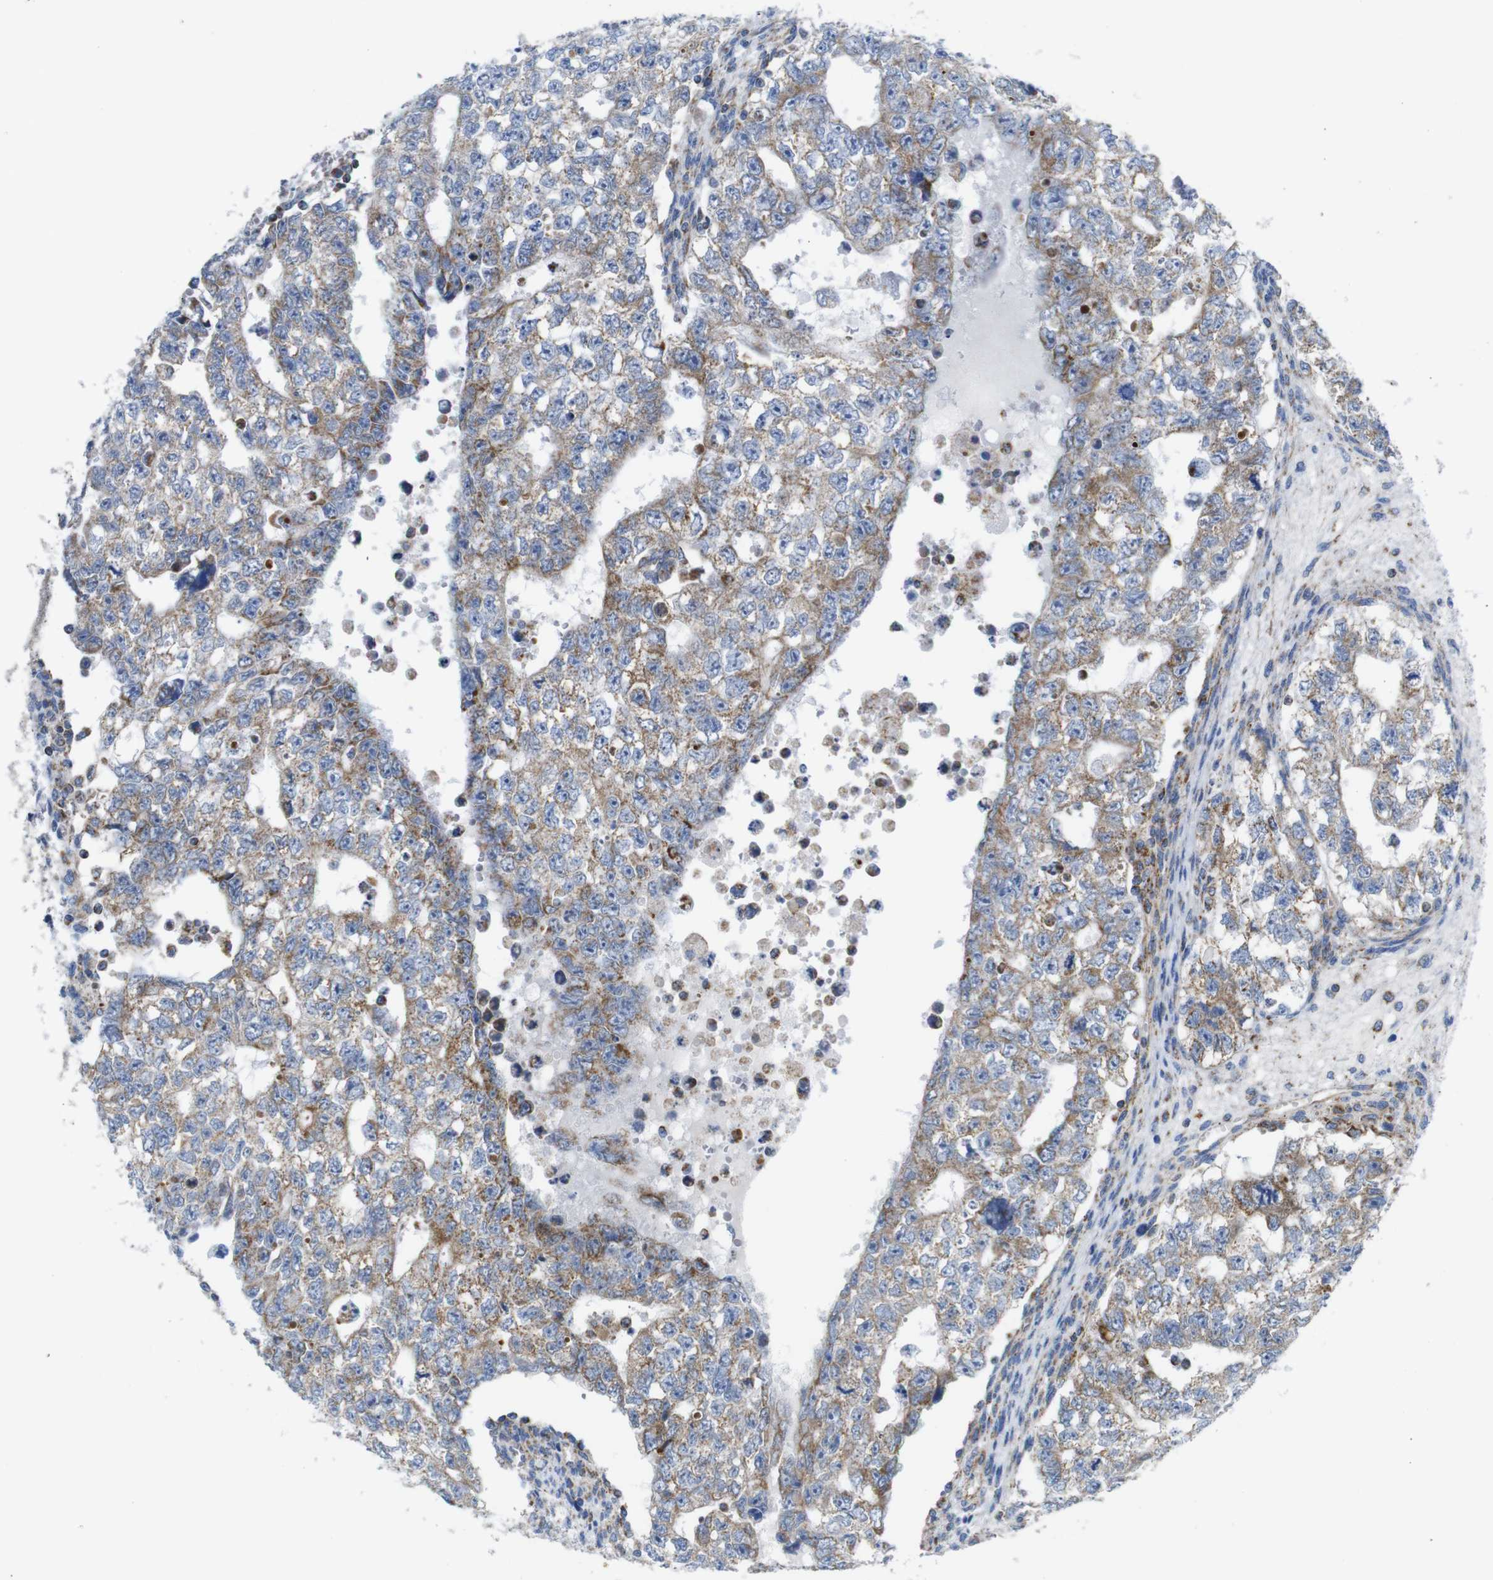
{"staining": {"intensity": "moderate", "quantity": ">75%", "location": "cytoplasmic/membranous"}, "tissue": "testis cancer", "cell_type": "Tumor cells", "image_type": "cancer", "snomed": [{"axis": "morphology", "description": "Seminoma, NOS"}, {"axis": "morphology", "description": "Carcinoma, Embryonal, NOS"}, {"axis": "topography", "description": "Testis"}], "caption": "This image shows testis cancer (embryonal carcinoma) stained with immunohistochemistry (IHC) to label a protein in brown. The cytoplasmic/membranous of tumor cells show moderate positivity for the protein. Nuclei are counter-stained blue.", "gene": "PDCD1LG2", "patient": {"sex": "male", "age": 38}}